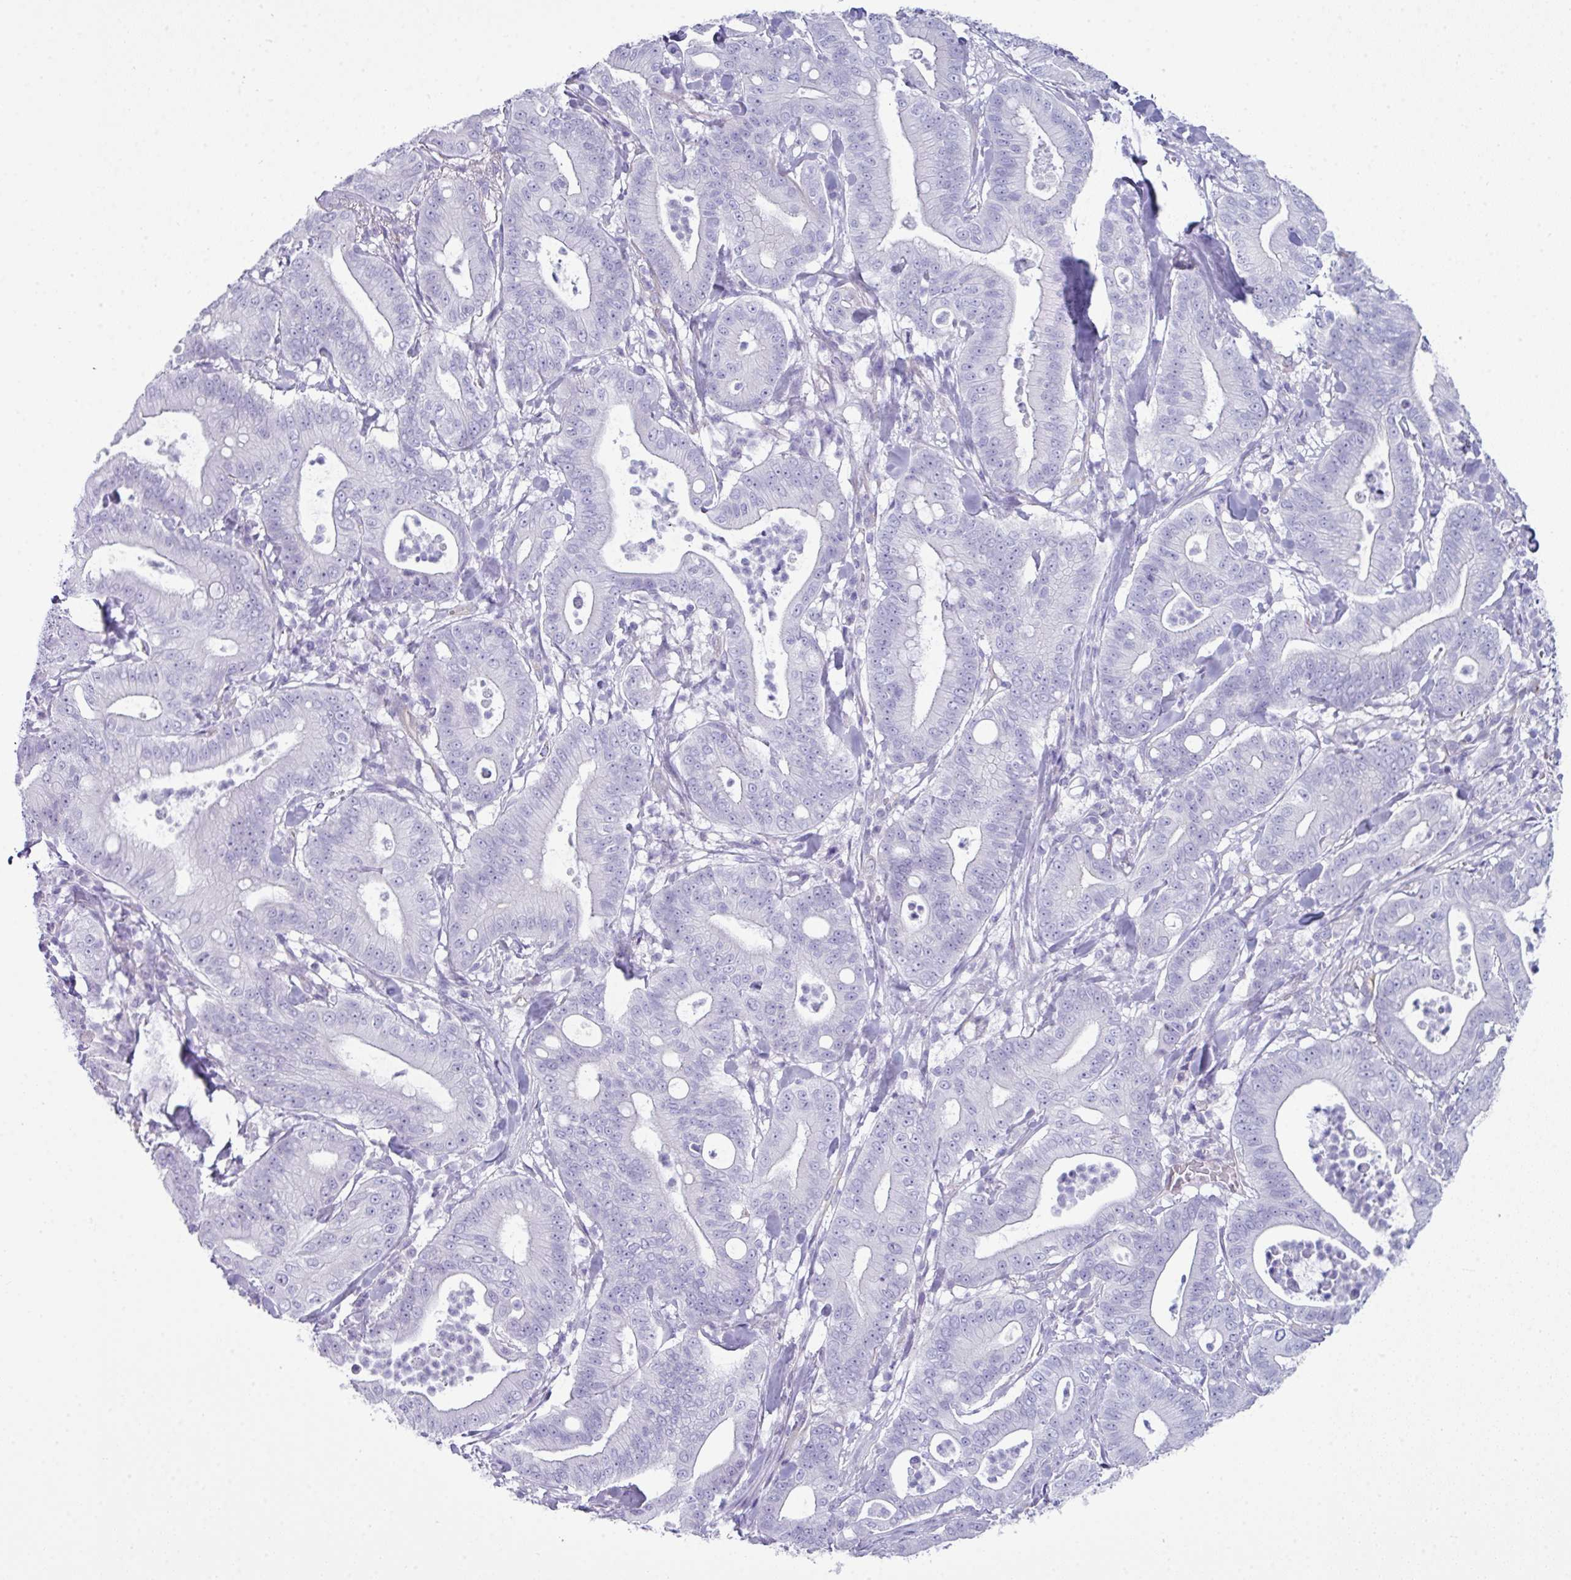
{"staining": {"intensity": "negative", "quantity": "none", "location": "none"}, "tissue": "pancreatic cancer", "cell_type": "Tumor cells", "image_type": "cancer", "snomed": [{"axis": "morphology", "description": "Adenocarcinoma, NOS"}, {"axis": "topography", "description": "Pancreas"}], "caption": "There is no significant expression in tumor cells of pancreatic cancer (adenocarcinoma).", "gene": "ABCC5", "patient": {"sex": "male", "age": 71}}